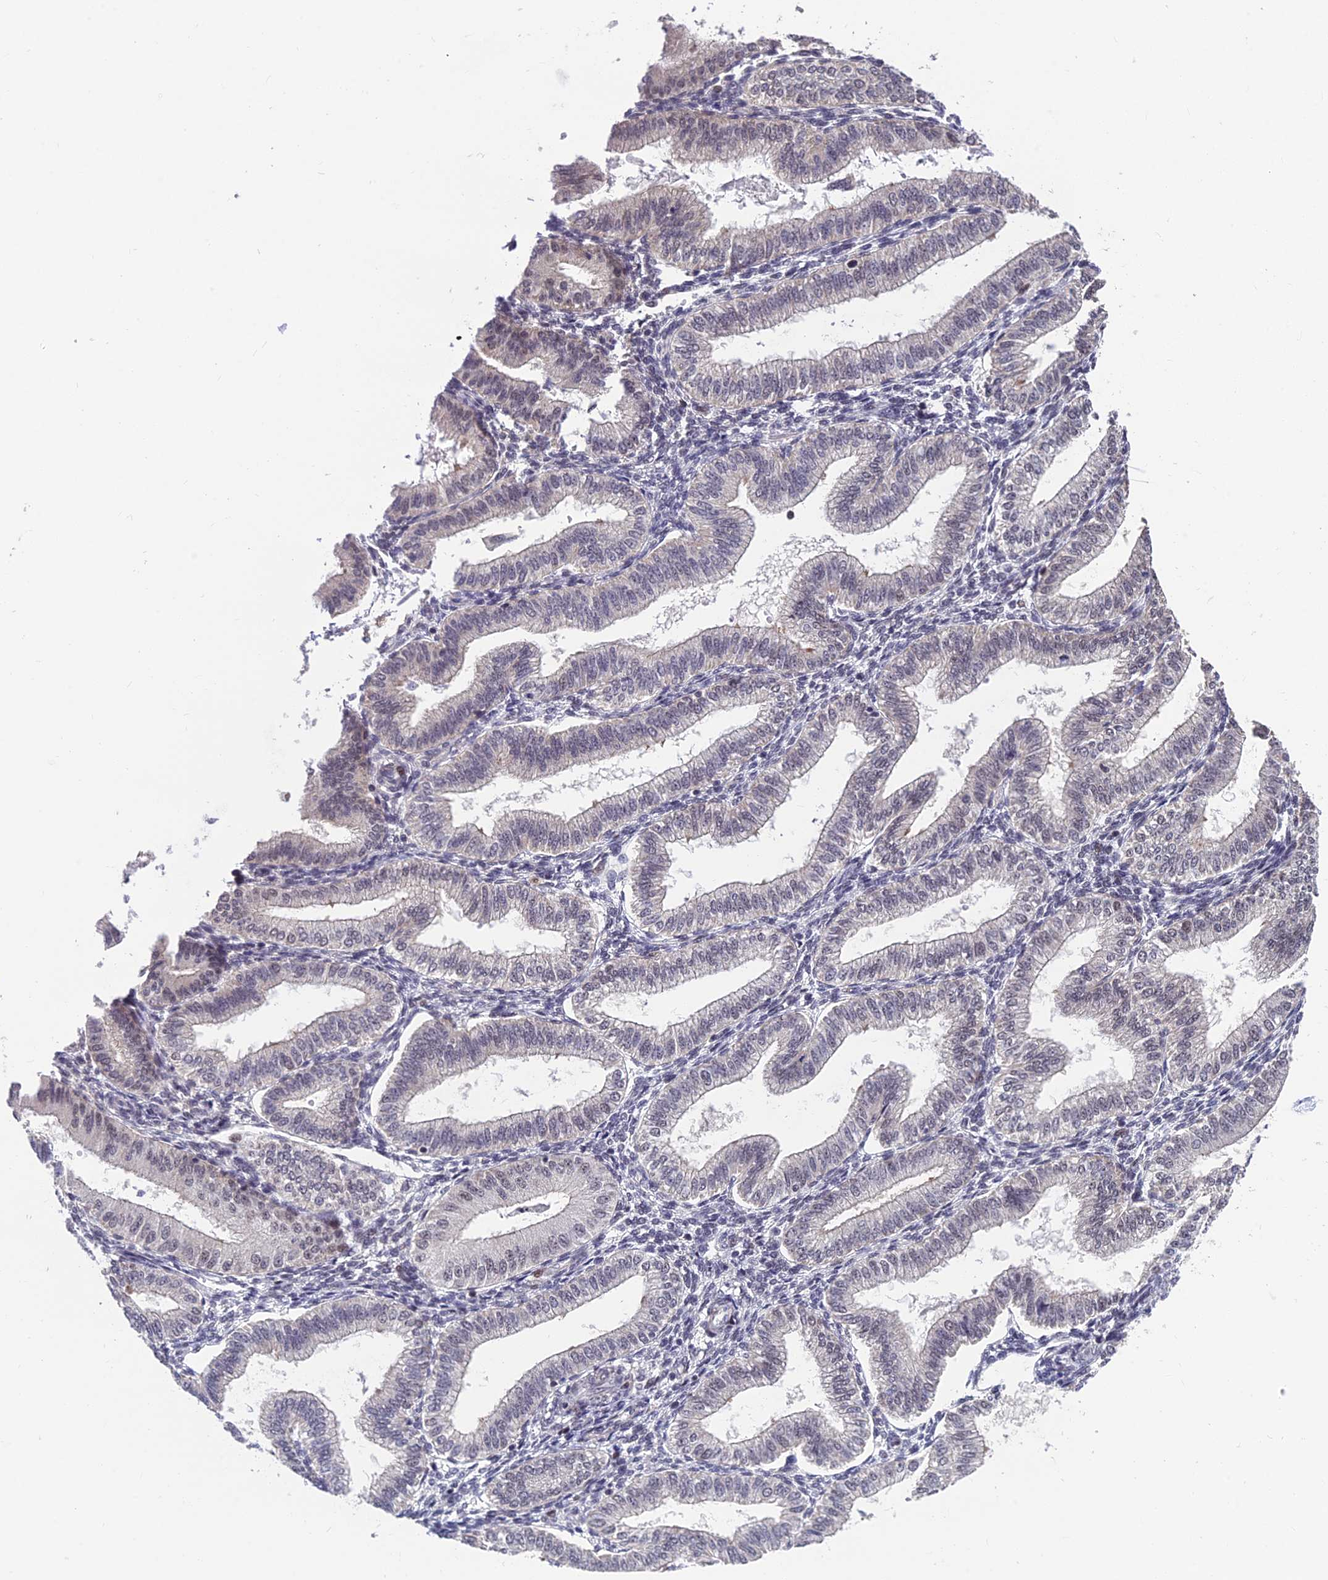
{"staining": {"intensity": "moderate", "quantity": "<25%", "location": "nuclear"}, "tissue": "endometrium", "cell_type": "Cells in endometrial stroma", "image_type": "normal", "snomed": [{"axis": "morphology", "description": "Normal tissue, NOS"}, {"axis": "topography", "description": "Endometrium"}], "caption": "Immunohistochemical staining of benign human endometrium reveals low levels of moderate nuclear positivity in approximately <25% of cells in endometrial stroma. (DAB IHC with brightfield microscopy, high magnification).", "gene": "KIAA1191", "patient": {"sex": "female", "age": 39}}